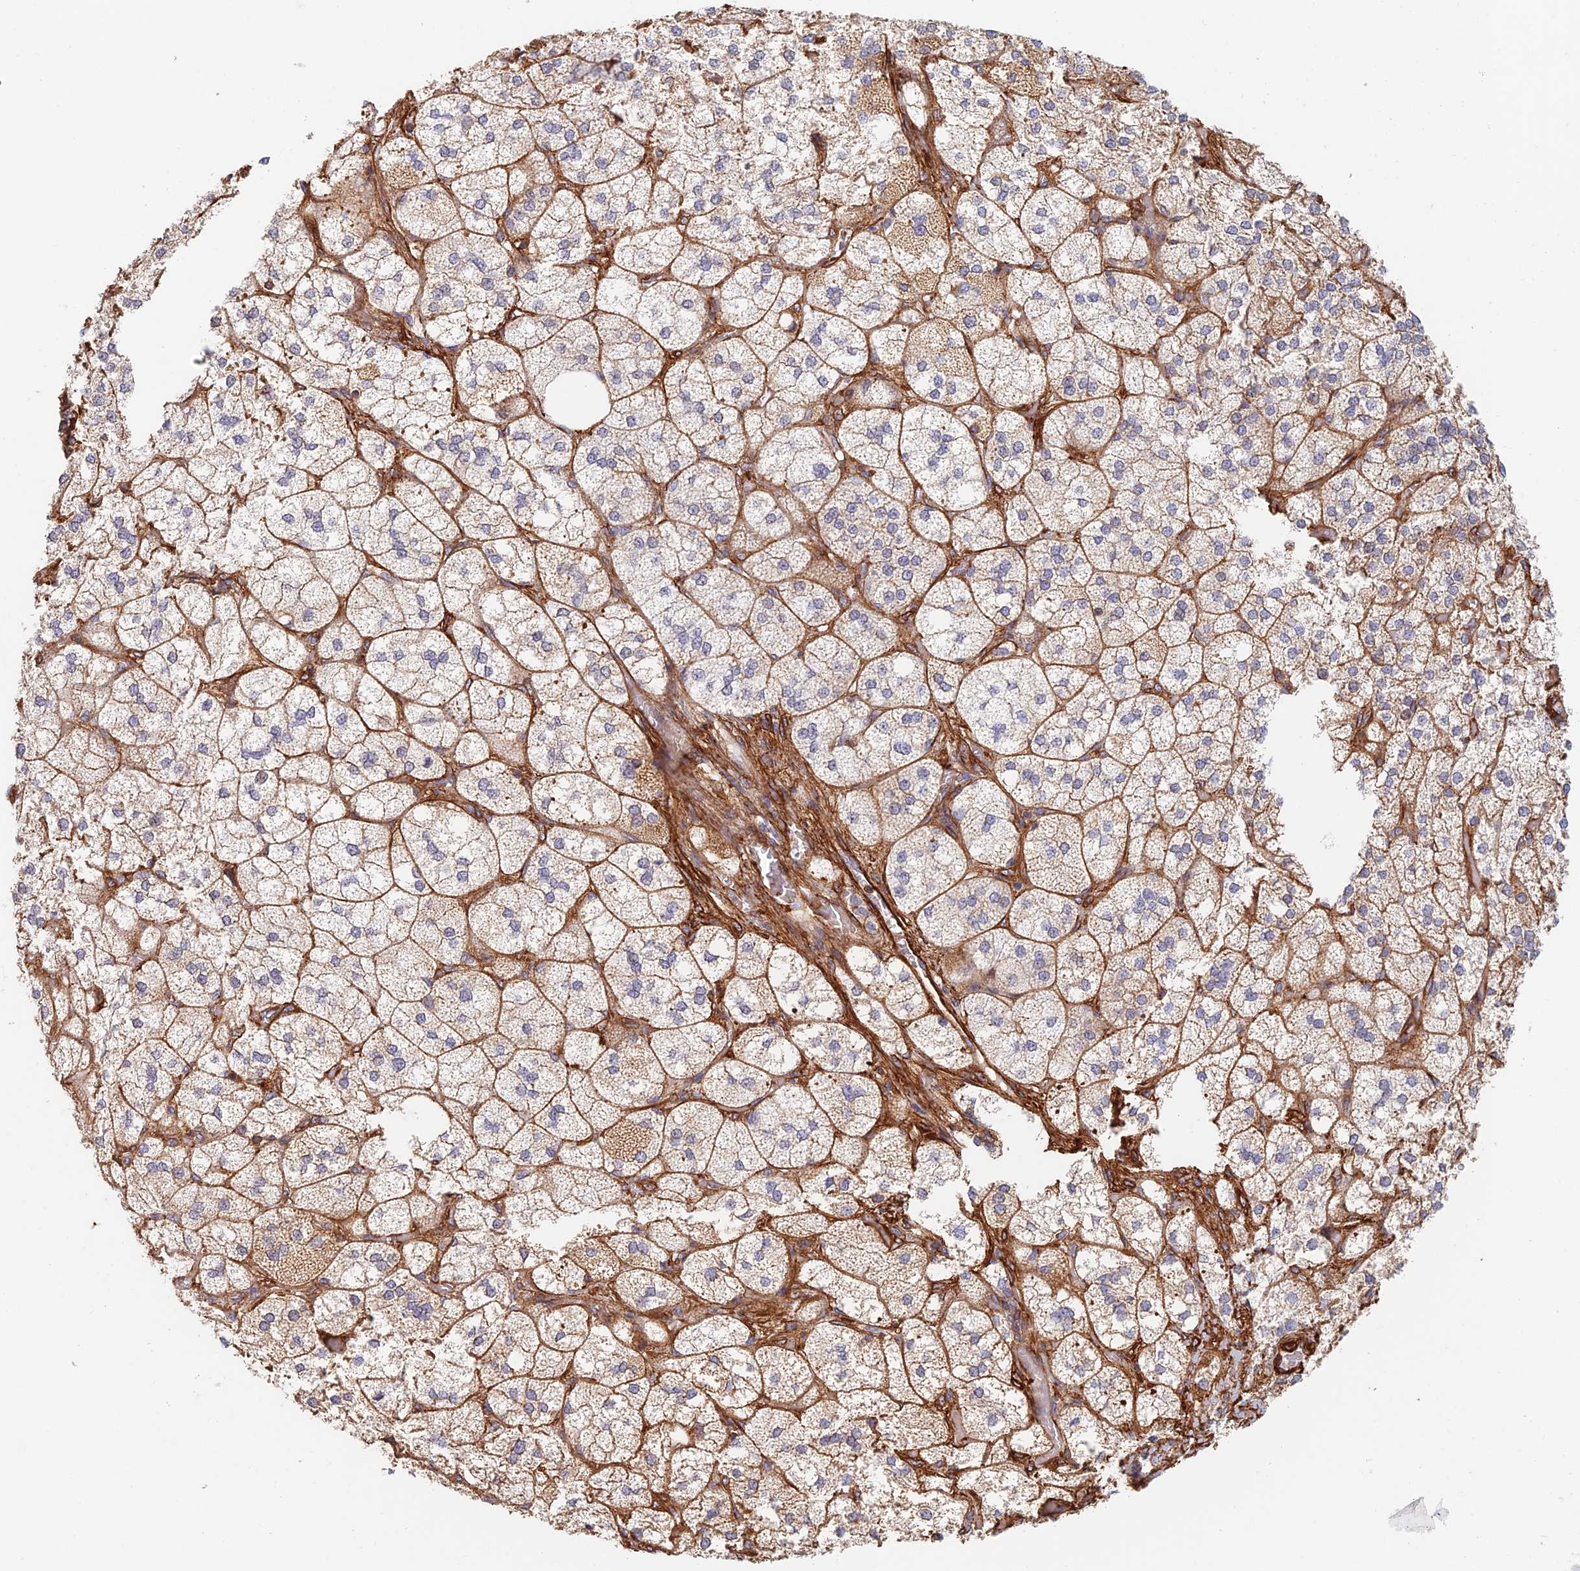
{"staining": {"intensity": "moderate", "quantity": ">75%", "location": "cytoplasmic/membranous"}, "tissue": "adrenal gland", "cell_type": "Glandular cells", "image_type": "normal", "snomed": [{"axis": "morphology", "description": "Normal tissue, NOS"}, {"axis": "topography", "description": "Adrenal gland"}], "caption": "Immunohistochemistry (IHC) histopathology image of normal adrenal gland: human adrenal gland stained using IHC reveals medium levels of moderate protein expression localized specifically in the cytoplasmic/membranous of glandular cells, appearing as a cytoplasmic/membranous brown color.", "gene": "PAK4", "patient": {"sex": "male", "age": 61}}